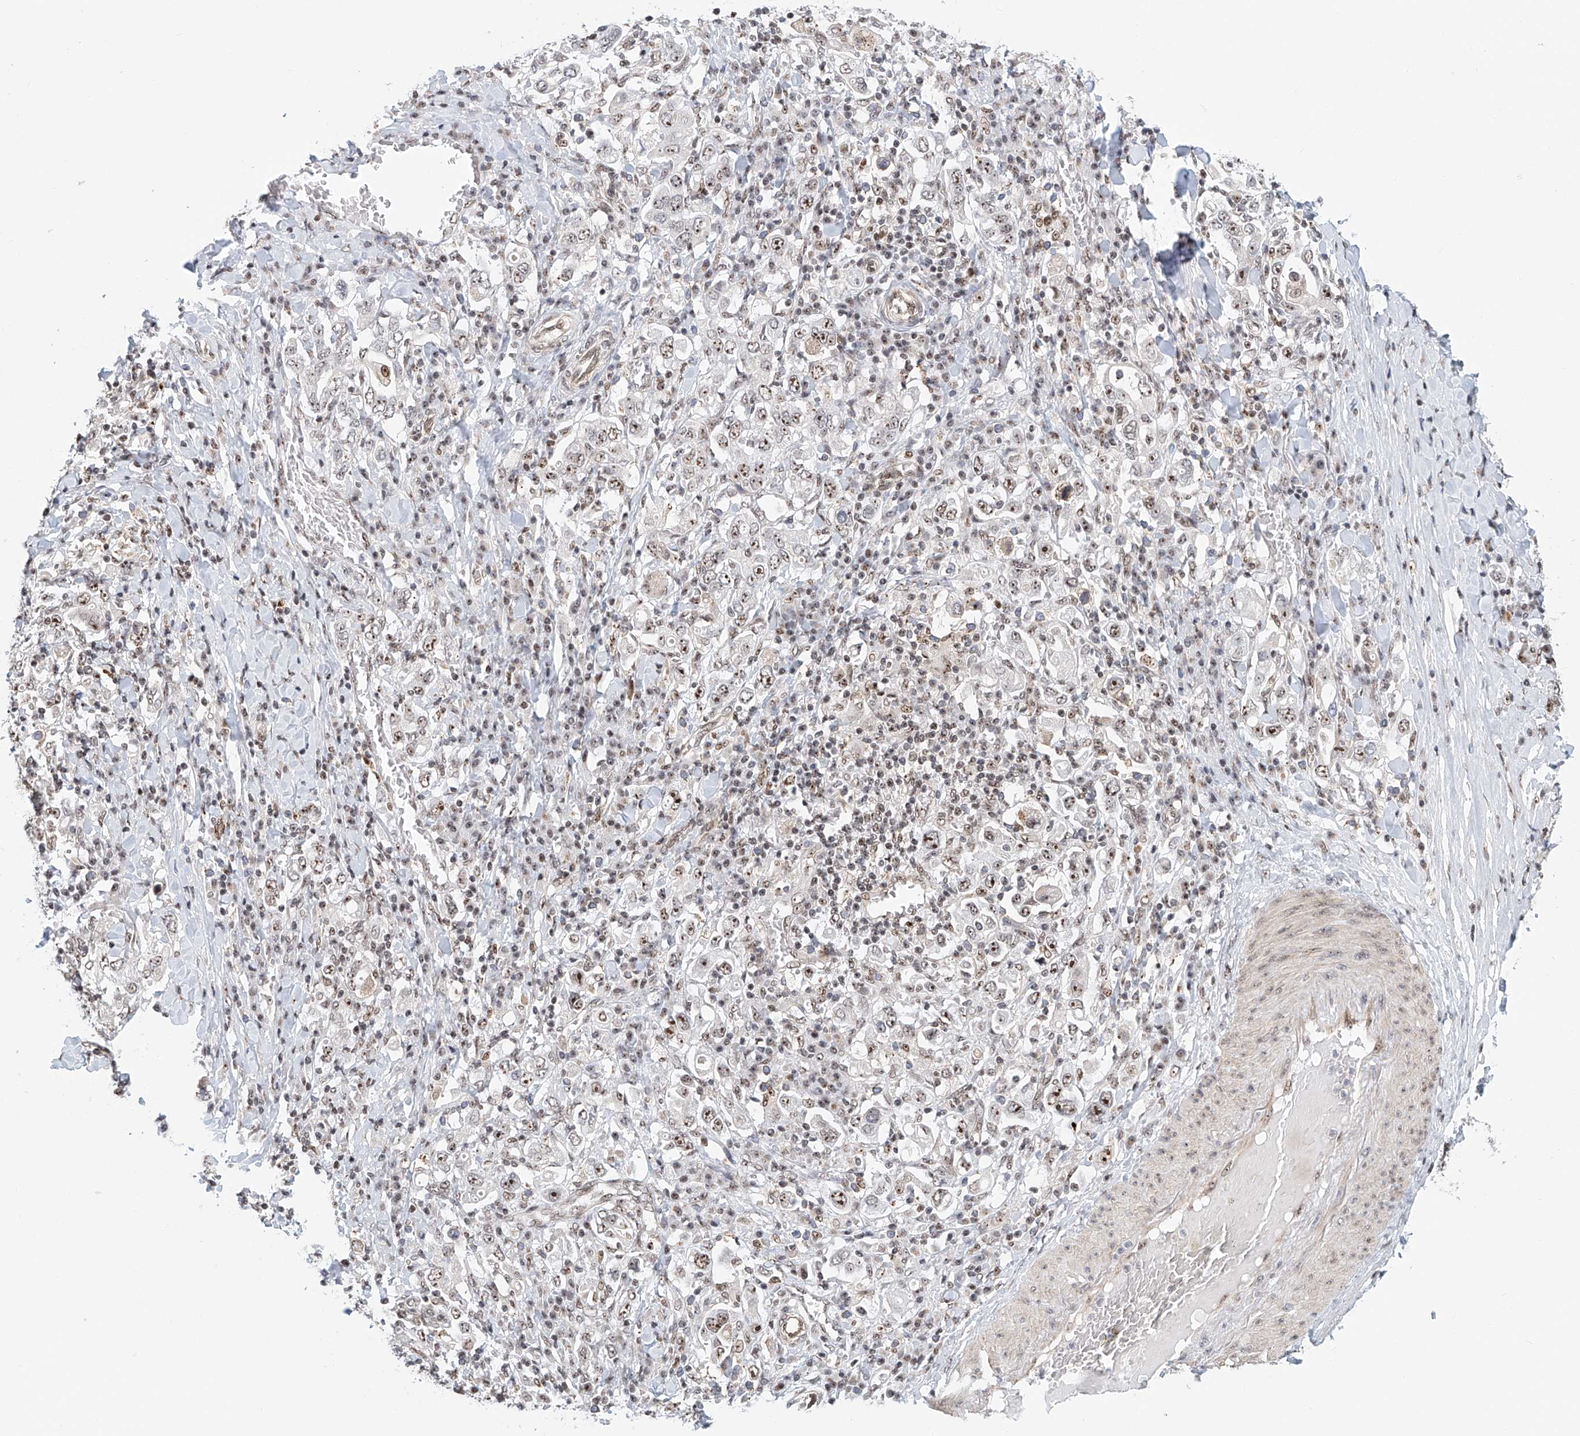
{"staining": {"intensity": "moderate", "quantity": ">75%", "location": "nuclear"}, "tissue": "stomach cancer", "cell_type": "Tumor cells", "image_type": "cancer", "snomed": [{"axis": "morphology", "description": "Adenocarcinoma, NOS"}, {"axis": "topography", "description": "Stomach, upper"}], "caption": "Immunohistochemistry of adenocarcinoma (stomach) shows medium levels of moderate nuclear positivity in about >75% of tumor cells.", "gene": "PRUNE2", "patient": {"sex": "male", "age": 62}}